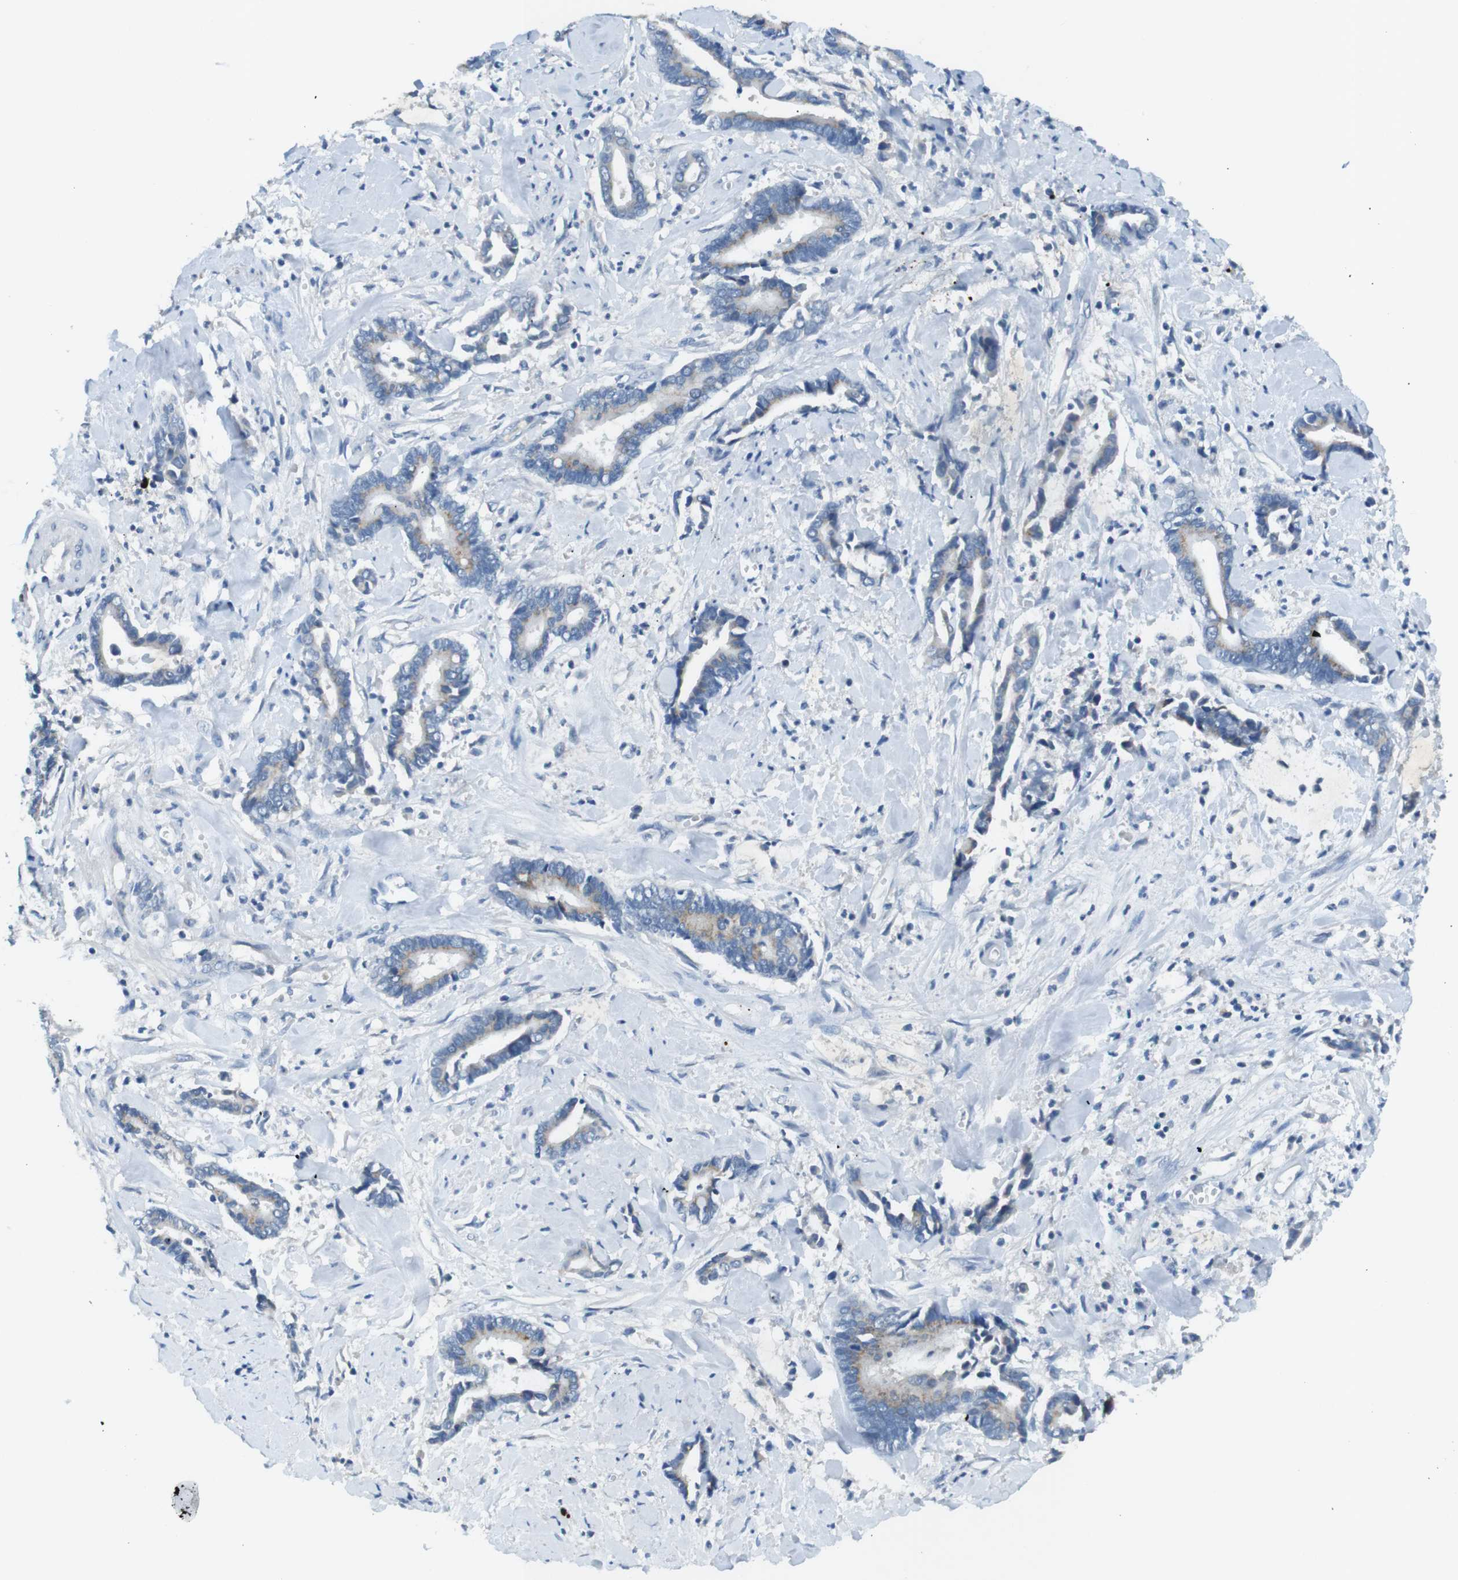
{"staining": {"intensity": "weak", "quantity": "<25%", "location": "cytoplasmic/membranous"}, "tissue": "cervical cancer", "cell_type": "Tumor cells", "image_type": "cancer", "snomed": [{"axis": "morphology", "description": "Adenocarcinoma, NOS"}, {"axis": "topography", "description": "Cervix"}], "caption": "Immunohistochemistry image of adenocarcinoma (cervical) stained for a protein (brown), which shows no staining in tumor cells.", "gene": "SLC35A3", "patient": {"sex": "female", "age": 44}}